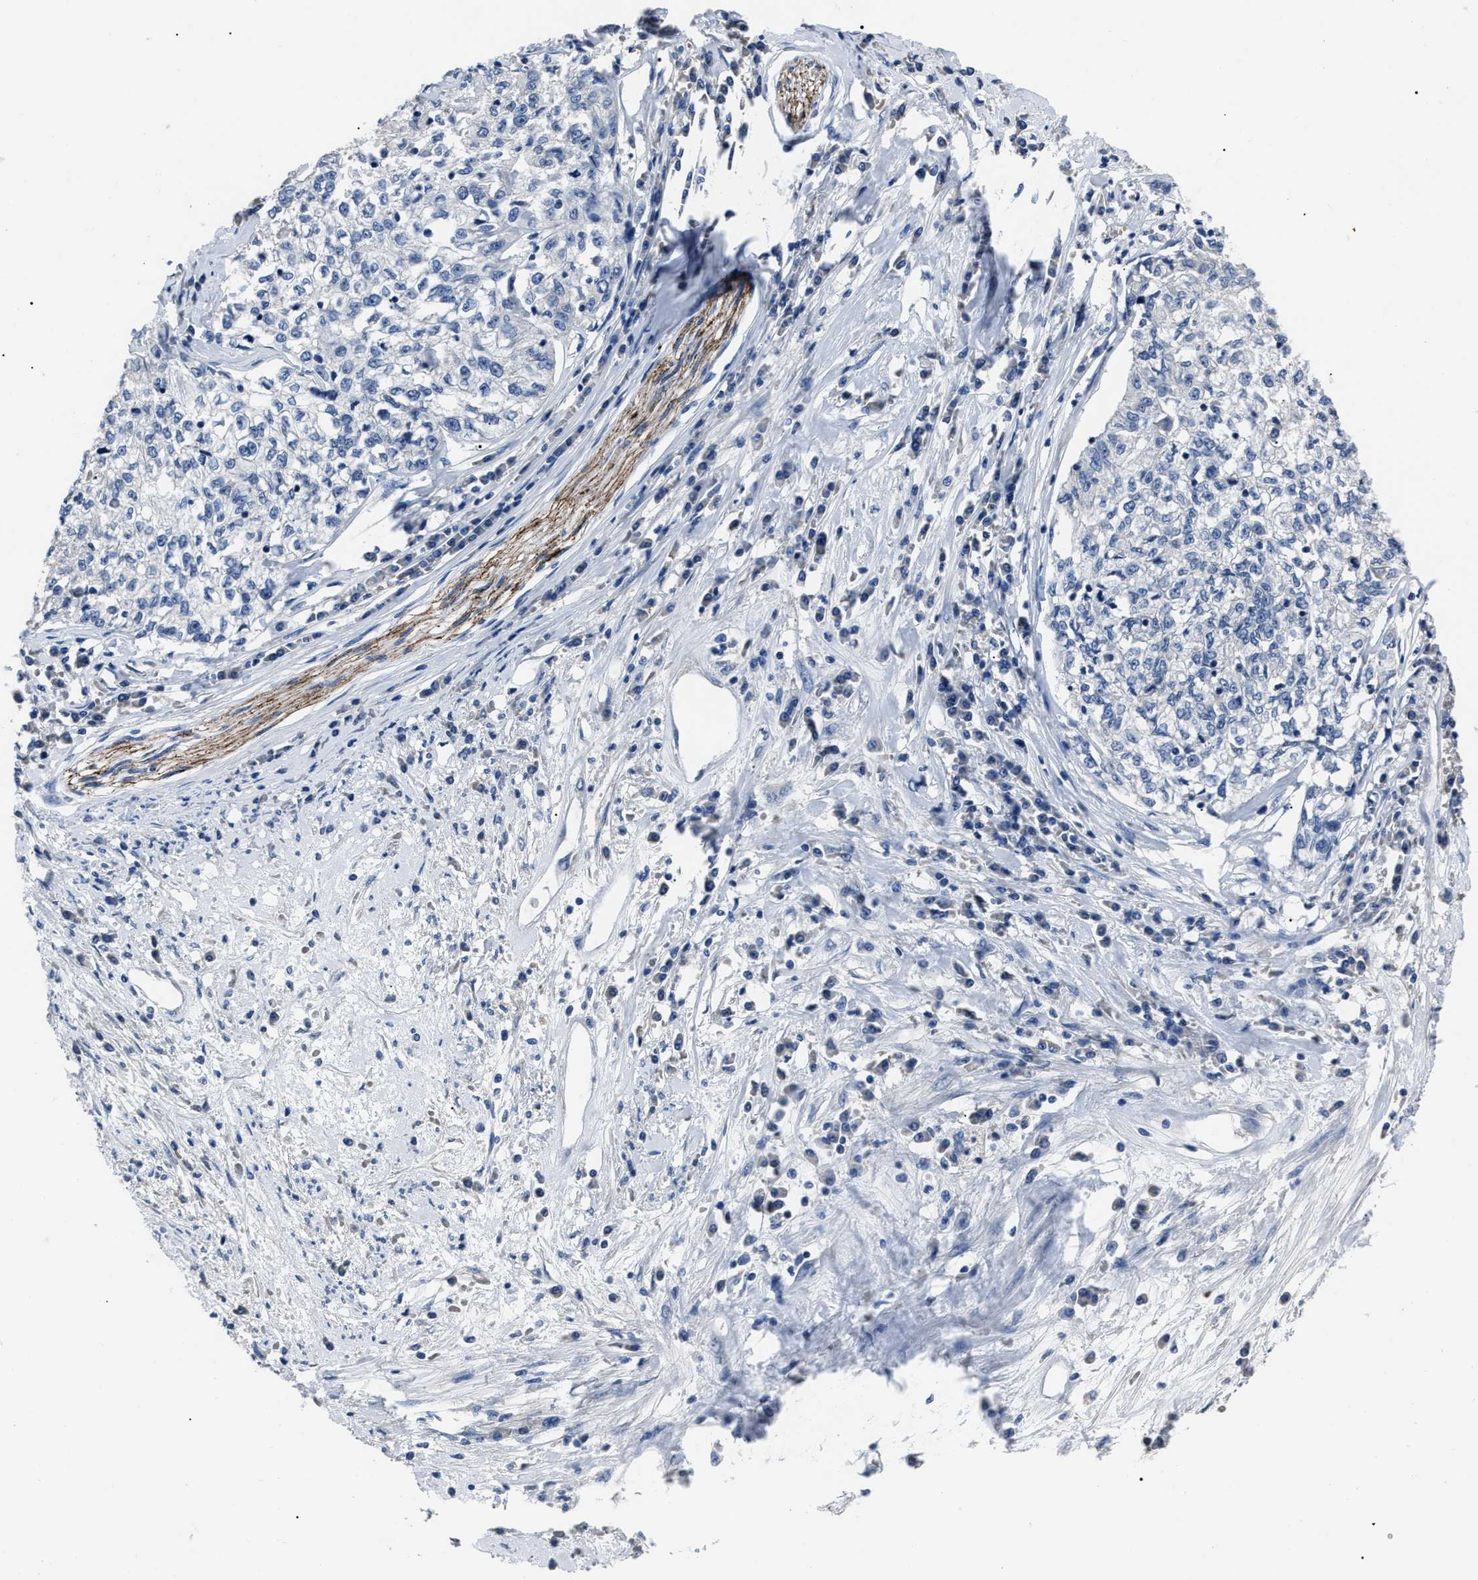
{"staining": {"intensity": "negative", "quantity": "none", "location": "none"}, "tissue": "cervical cancer", "cell_type": "Tumor cells", "image_type": "cancer", "snomed": [{"axis": "morphology", "description": "Squamous cell carcinoma, NOS"}, {"axis": "topography", "description": "Cervix"}], "caption": "A micrograph of cervical squamous cell carcinoma stained for a protein exhibits no brown staining in tumor cells. (IHC, brightfield microscopy, high magnification).", "gene": "LRWD1", "patient": {"sex": "female", "age": 57}}